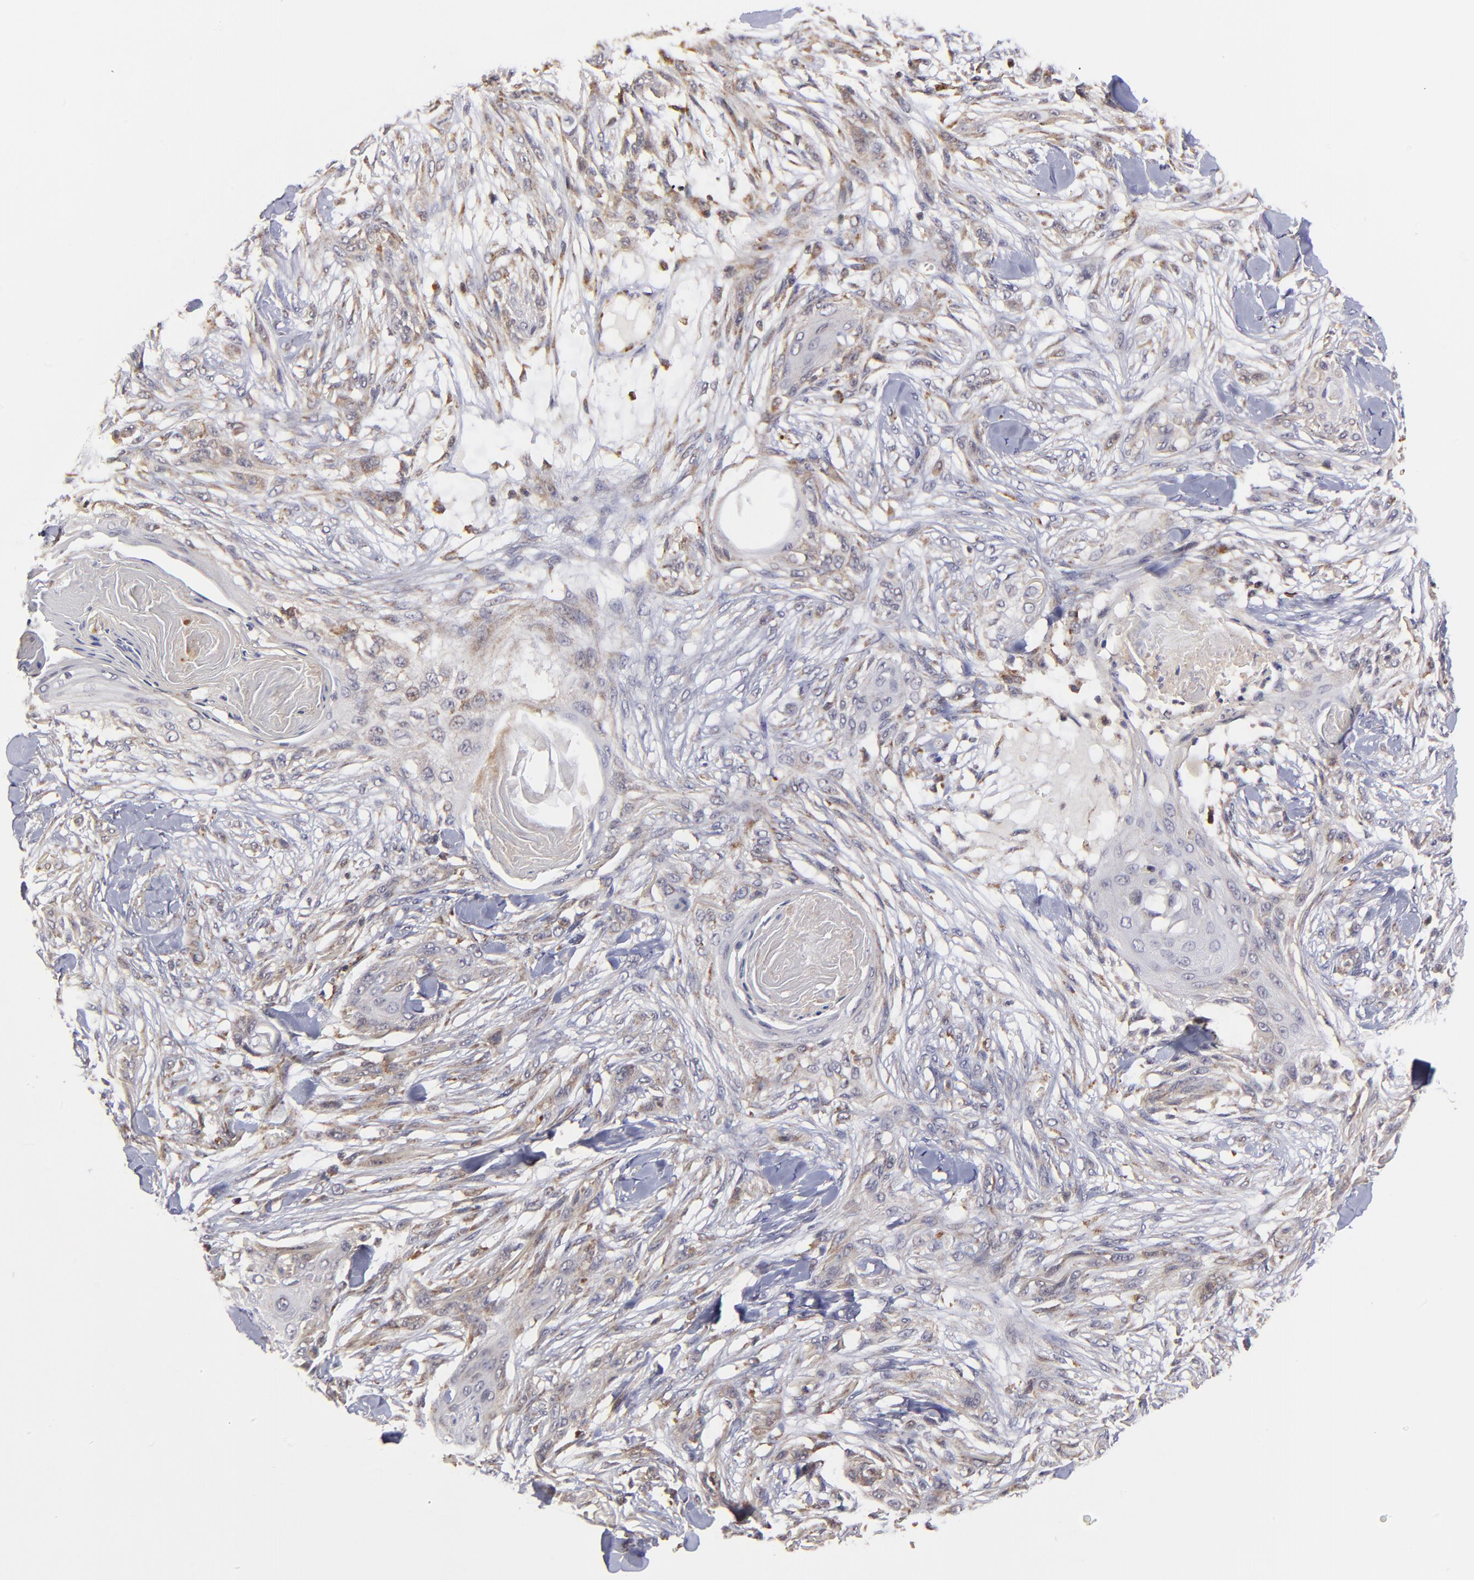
{"staining": {"intensity": "weak", "quantity": "<25%", "location": "cytoplasmic/membranous"}, "tissue": "skin cancer", "cell_type": "Tumor cells", "image_type": "cancer", "snomed": [{"axis": "morphology", "description": "Squamous cell carcinoma, NOS"}, {"axis": "topography", "description": "Skin"}], "caption": "Skin cancer stained for a protein using immunohistochemistry (IHC) demonstrates no positivity tumor cells.", "gene": "MAP2K7", "patient": {"sex": "female", "age": 59}}